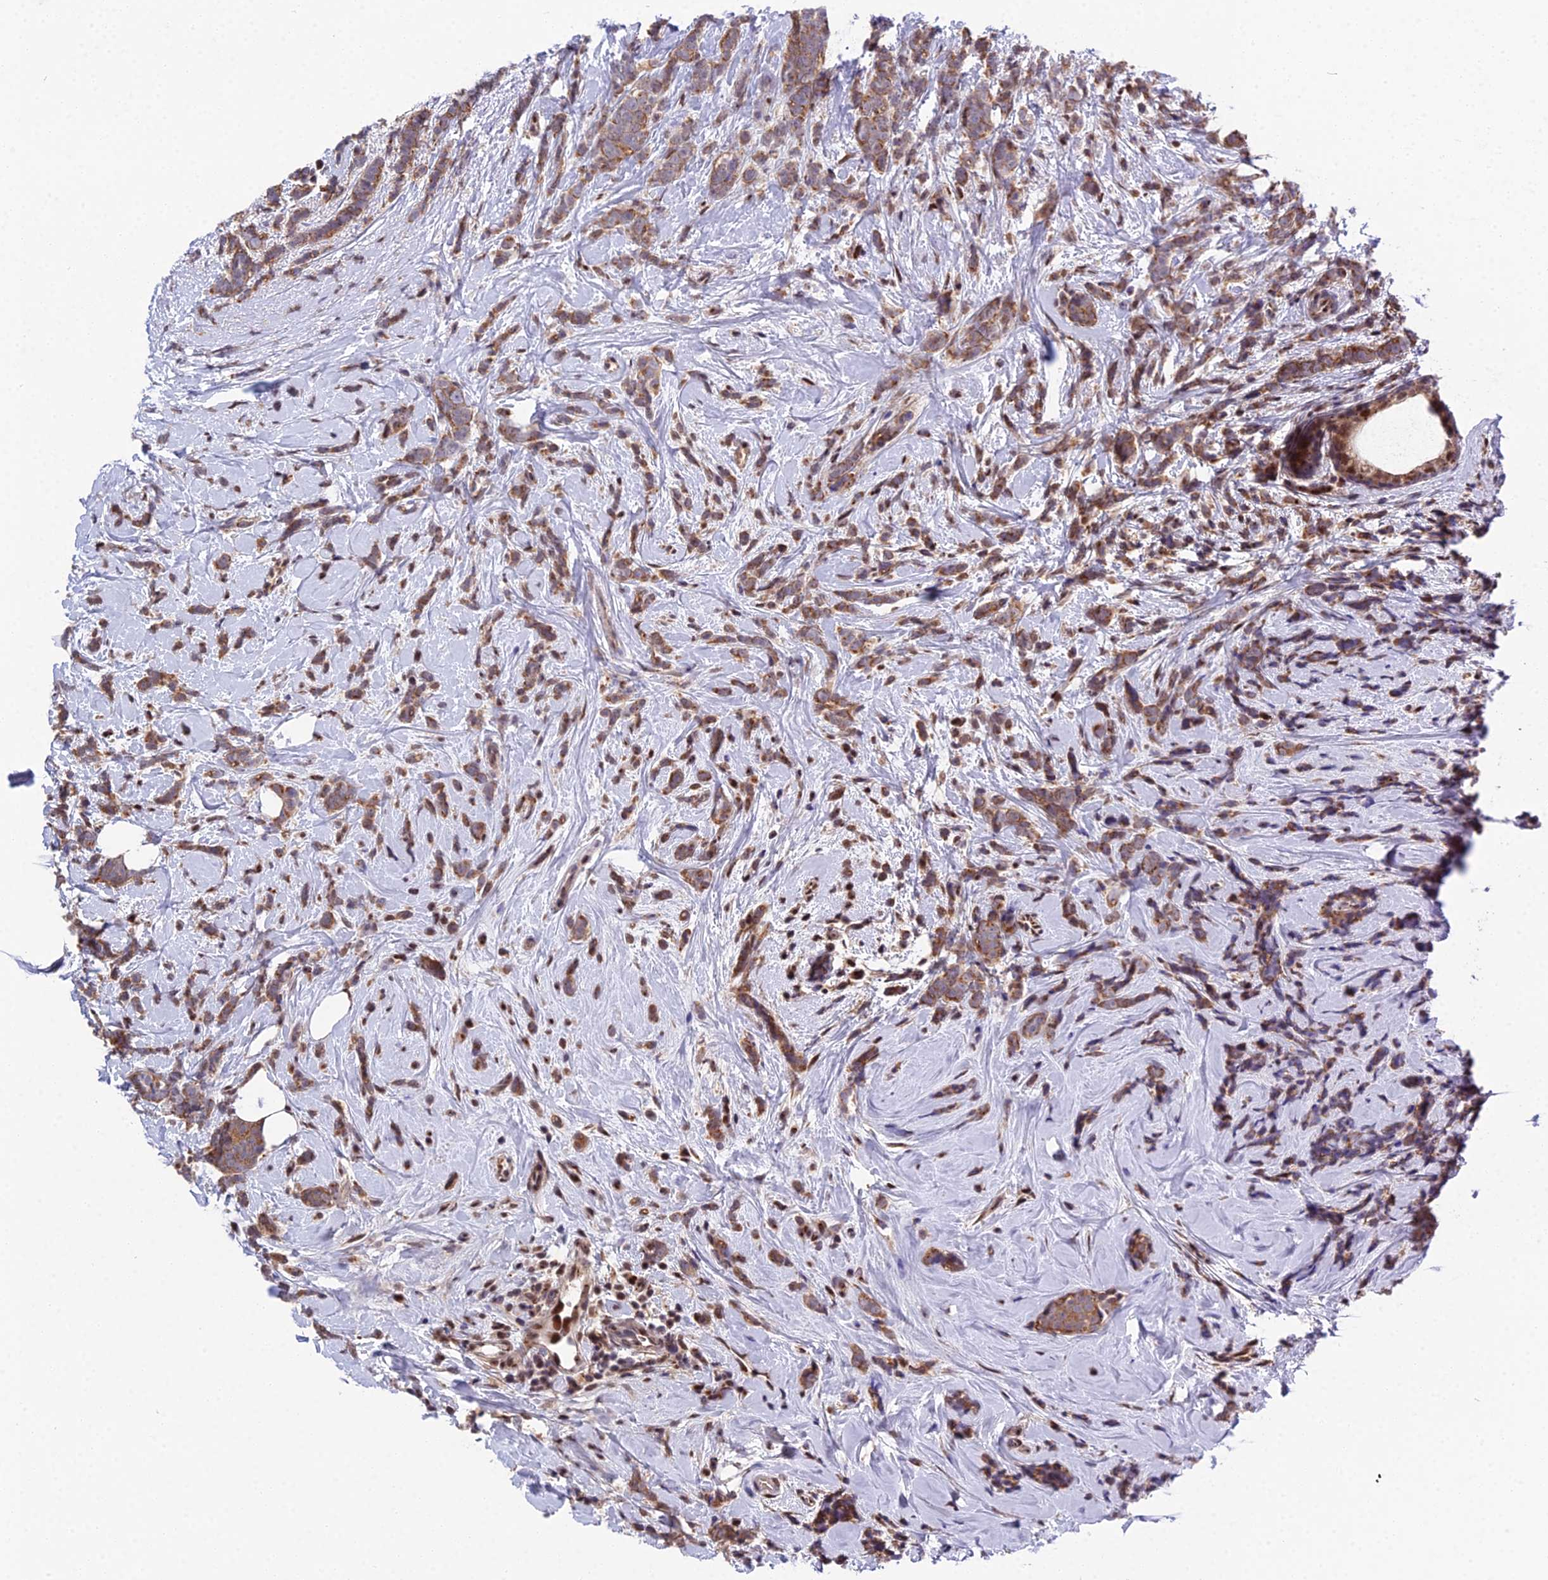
{"staining": {"intensity": "moderate", "quantity": ">75%", "location": "cytoplasmic/membranous"}, "tissue": "breast cancer", "cell_type": "Tumor cells", "image_type": "cancer", "snomed": [{"axis": "morphology", "description": "Lobular carcinoma"}, {"axis": "topography", "description": "Breast"}], "caption": "Breast lobular carcinoma was stained to show a protein in brown. There is medium levels of moderate cytoplasmic/membranous staining in about >75% of tumor cells.", "gene": "ARL2", "patient": {"sex": "female", "age": 58}}